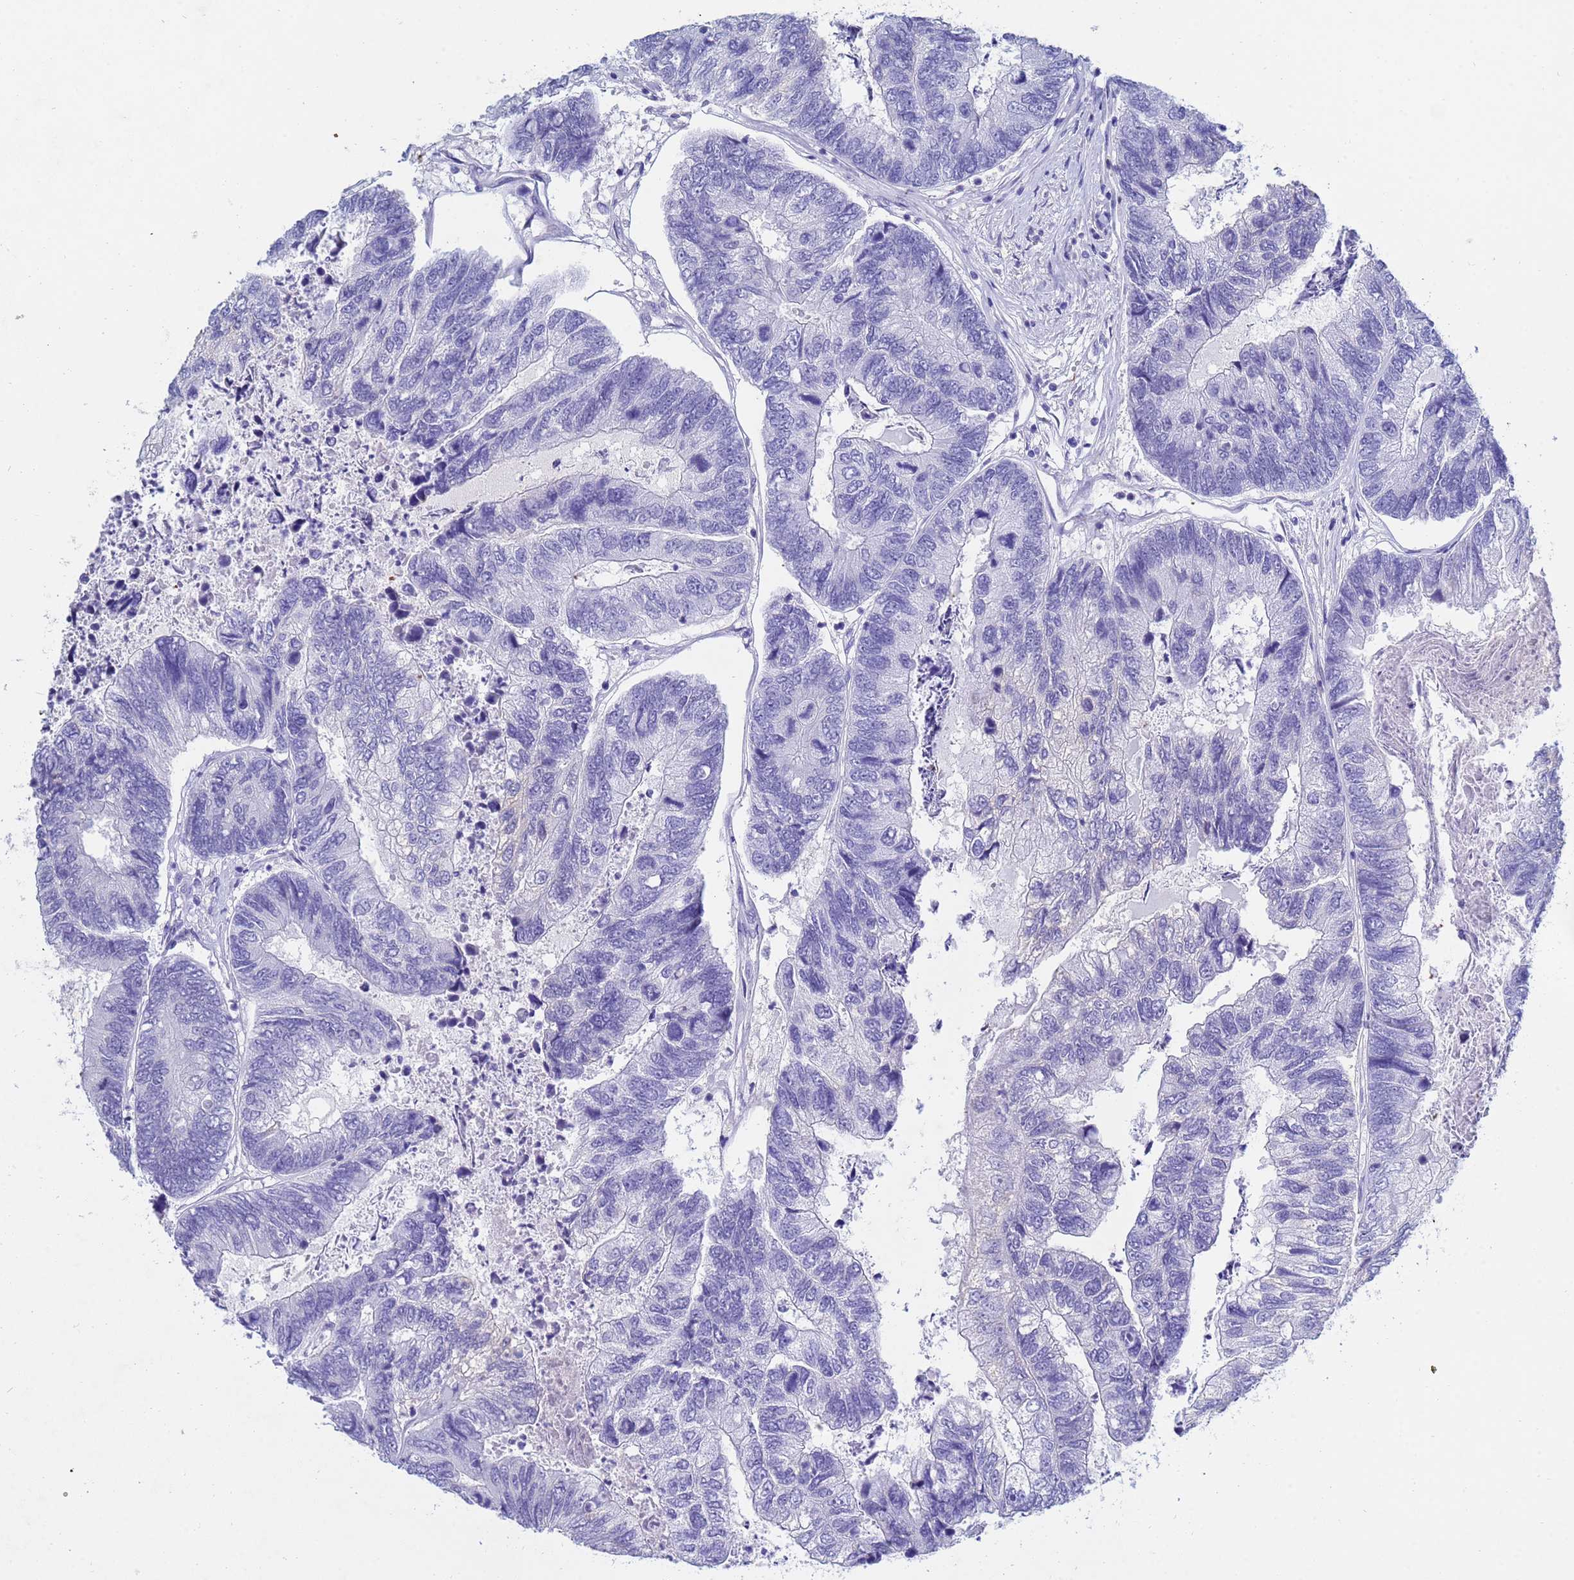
{"staining": {"intensity": "negative", "quantity": "none", "location": "none"}, "tissue": "colorectal cancer", "cell_type": "Tumor cells", "image_type": "cancer", "snomed": [{"axis": "morphology", "description": "Adenocarcinoma, NOS"}, {"axis": "topography", "description": "Colon"}], "caption": "IHC micrograph of human colorectal cancer (adenocarcinoma) stained for a protein (brown), which reveals no expression in tumor cells.", "gene": "CSTB", "patient": {"sex": "female", "age": 67}}